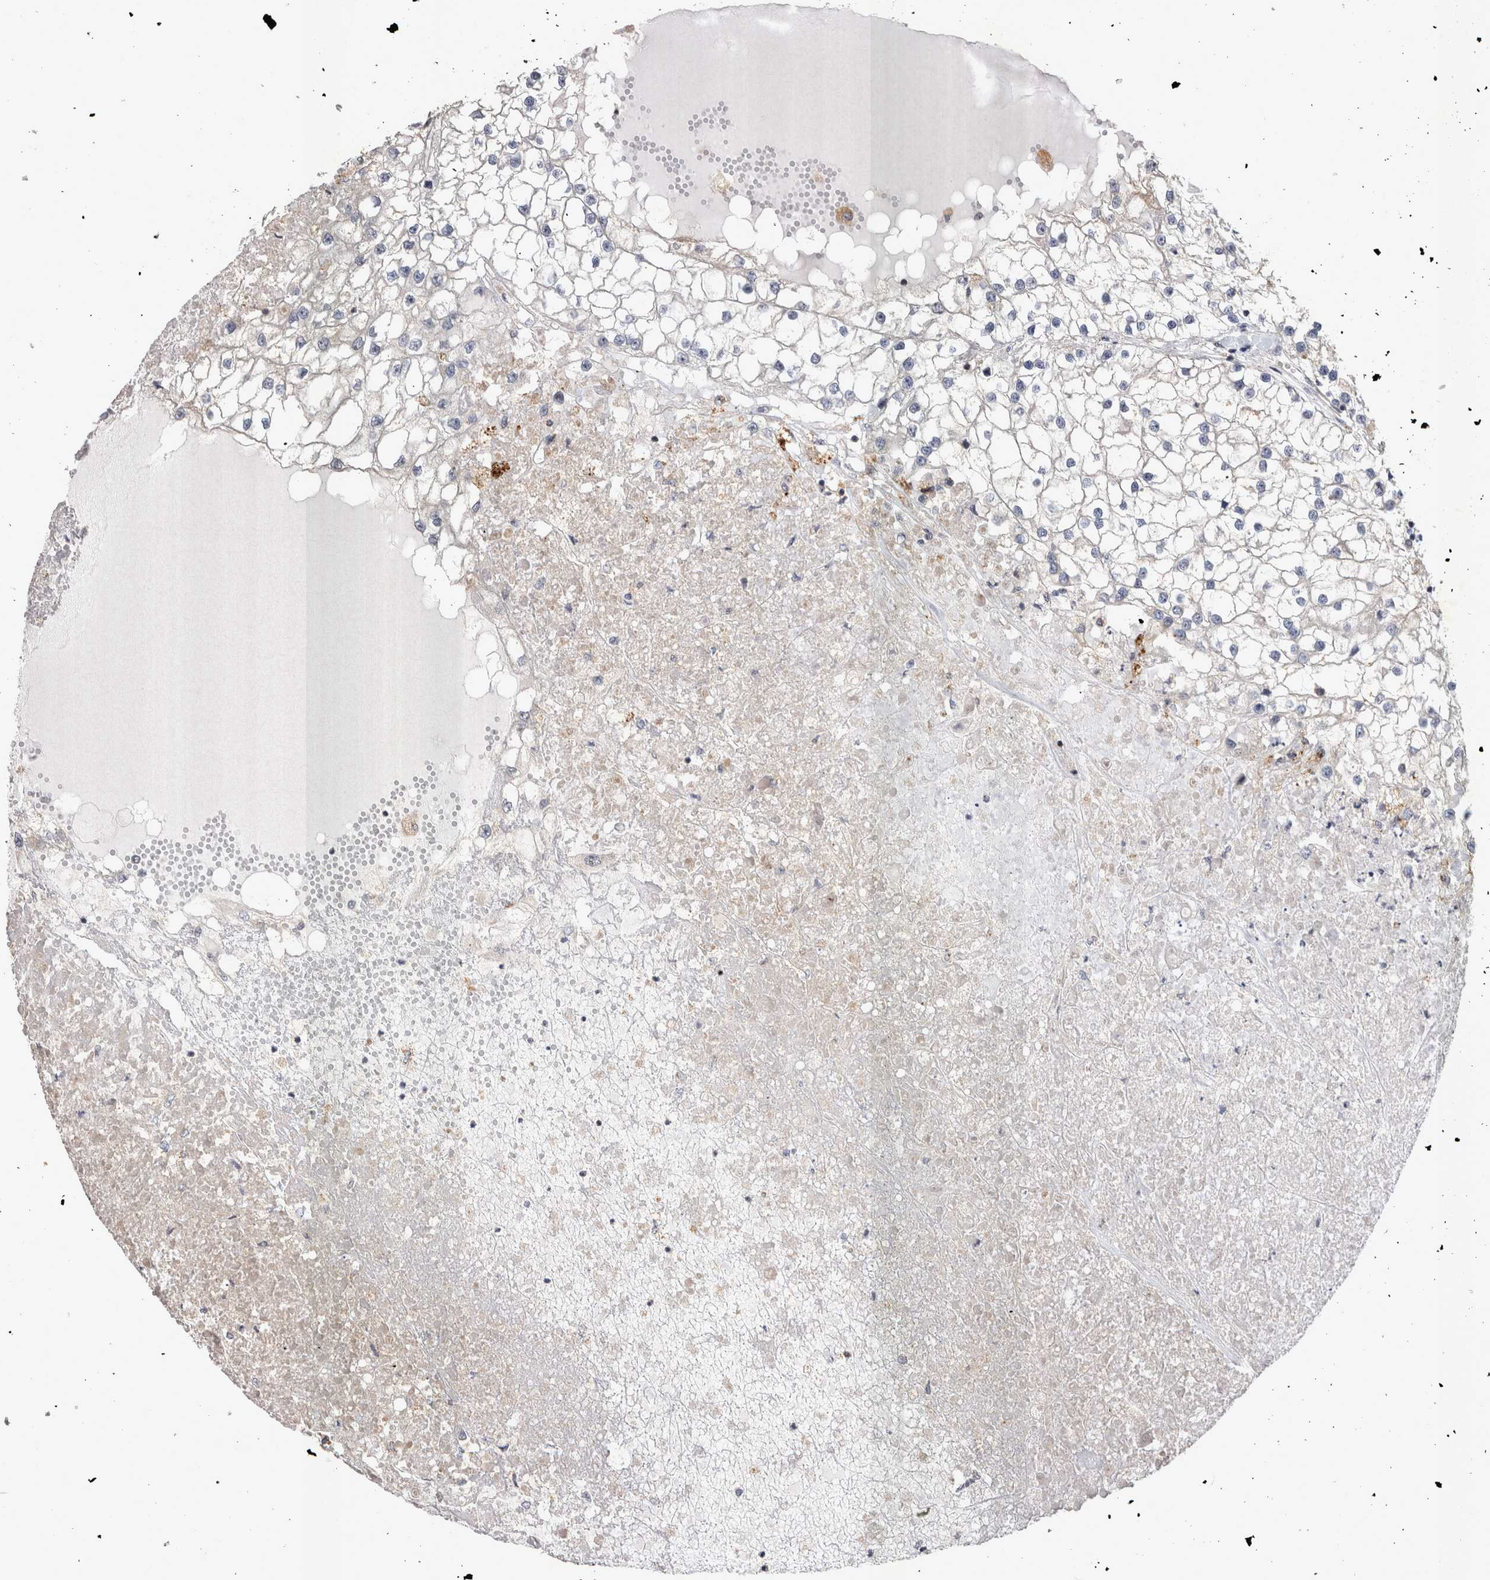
{"staining": {"intensity": "negative", "quantity": "none", "location": "none"}, "tissue": "renal cancer", "cell_type": "Tumor cells", "image_type": "cancer", "snomed": [{"axis": "morphology", "description": "Adenocarcinoma, NOS"}, {"axis": "topography", "description": "Kidney"}], "caption": "This is an immunohistochemistry image of human renal cancer (adenocarcinoma). There is no positivity in tumor cells.", "gene": "CTBS", "patient": {"sex": "male", "age": 68}}